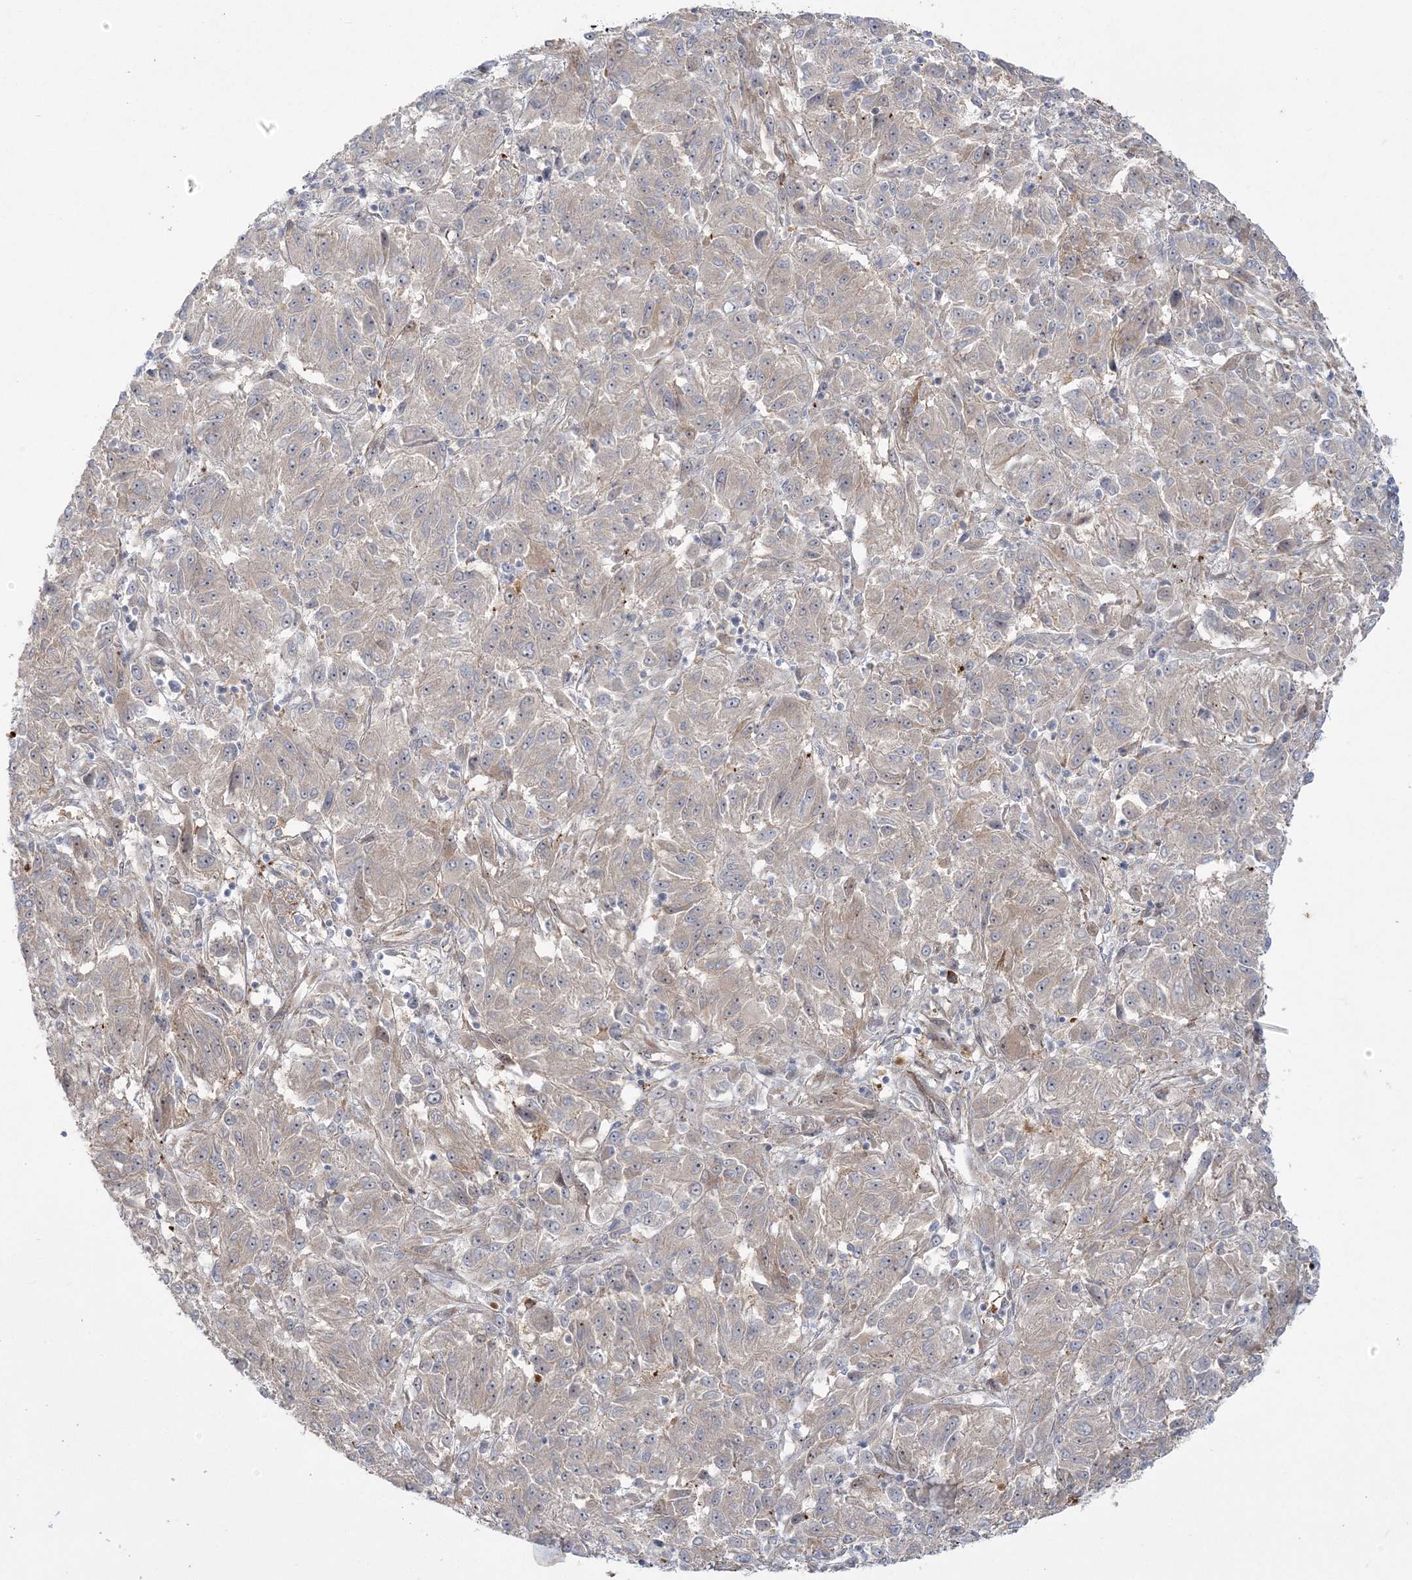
{"staining": {"intensity": "weak", "quantity": "<25%", "location": "cytoplasmic/membranous"}, "tissue": "melanoma", "cell_type": "Tumor cells", "image_type": "cancer", "snomed": [{"axis": "morphology", "description": "Malignant melanoma, Metastatic site"}, {"axis": "topography", "description": "Lung"}], "caption": "Tumor cells are negative for protein expression in human melanoma. The staining was performed using DAB to visualize the protein expression in brown, while the nuclei were stained in blue with hematoxylin (Magnification: 20x).", "gene": "NUDT9", "patient": {"sex": "male", "age": 64}}